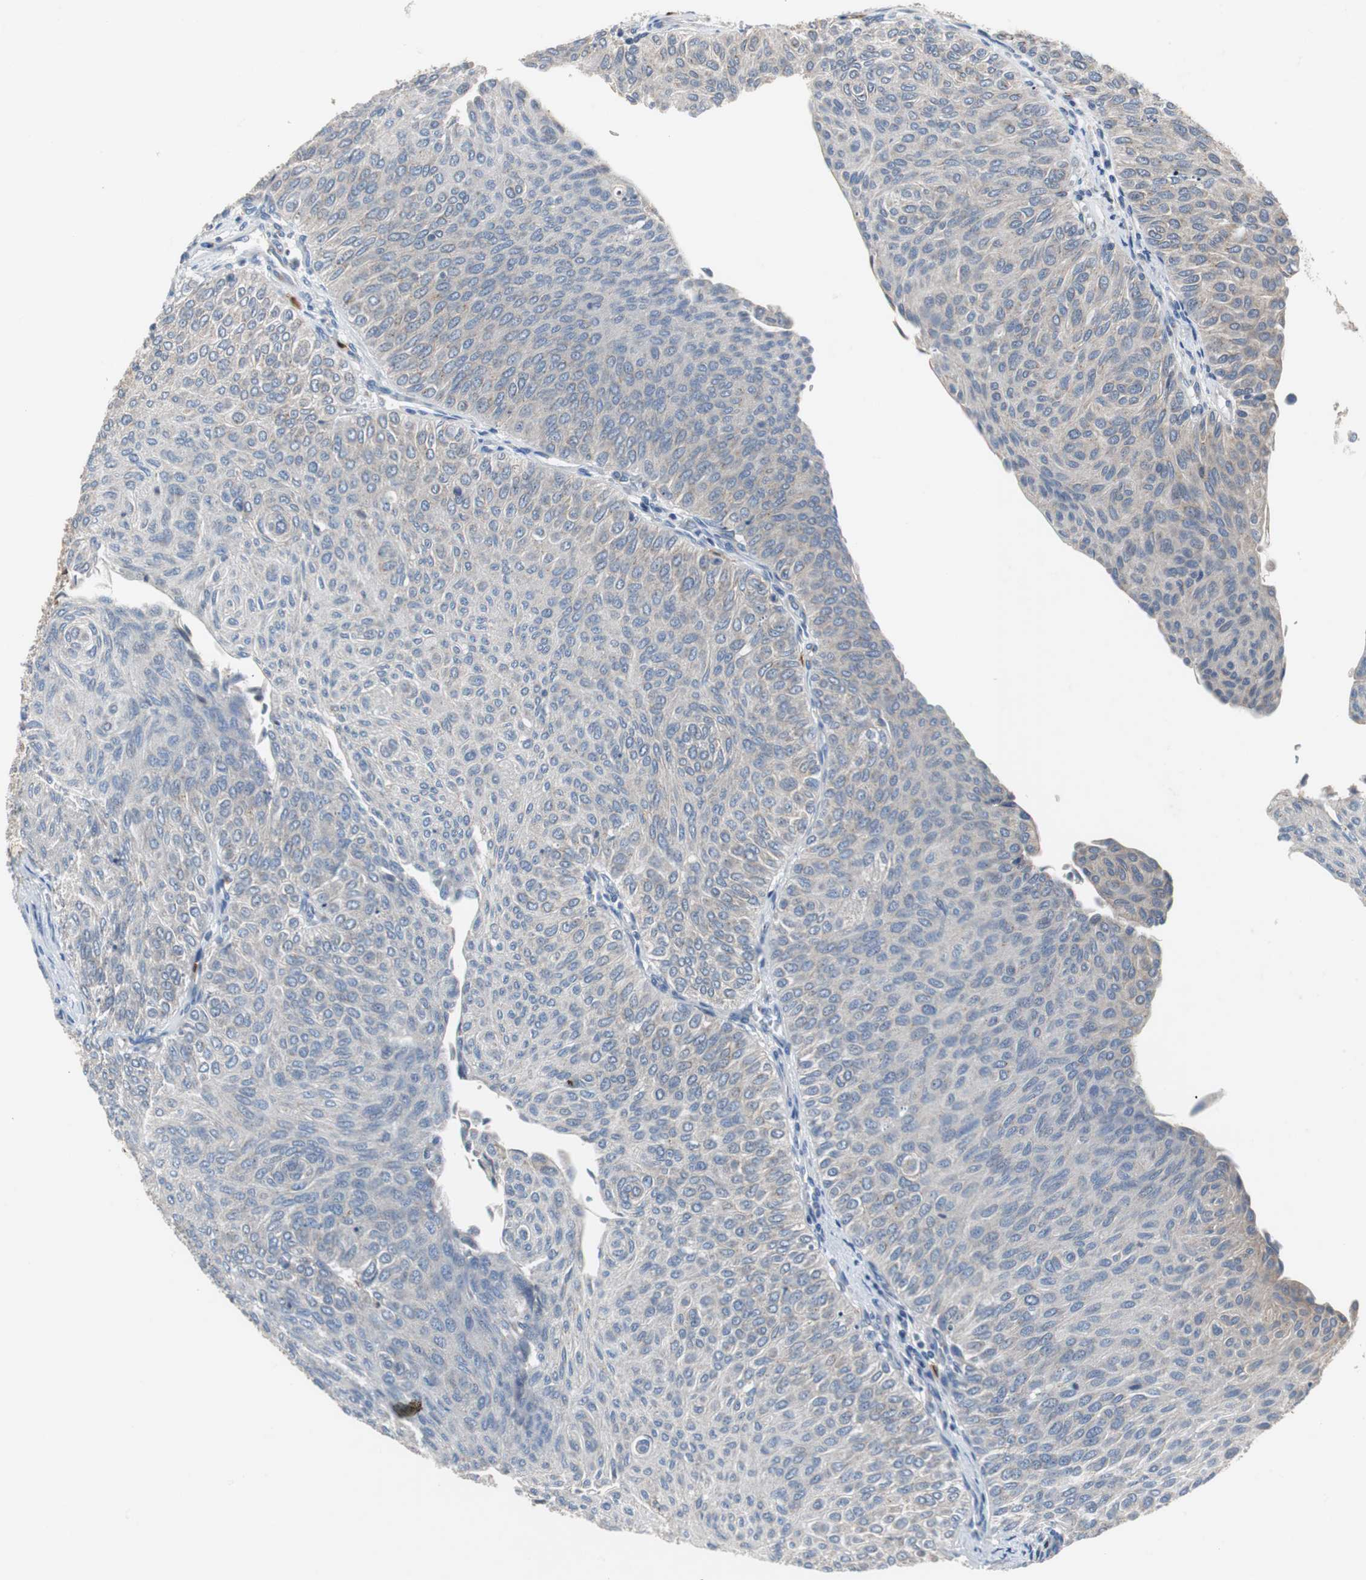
{"staining": {"intensity": "weak", "quantity": "25%-75%", "location": "cytoplasmic/membranous"}, "tissue": "urothelial cancer", "cell_type": "Tumor cells", "image_type": "cancer", "snomed": [{"axis": "morphology", "description": "Urothelial carcinoma, Low grade"}, {"axis": "topography", "description": "Urinary bladder"}], "caption": "The histopathology image demonstrates a brown stain indicating the presence of a protein in the cytoplasmic/membranous of tumor cells in urothelial cancer.", "gene": "CALB2", "patient": {"sex": "male", "age": 78}}